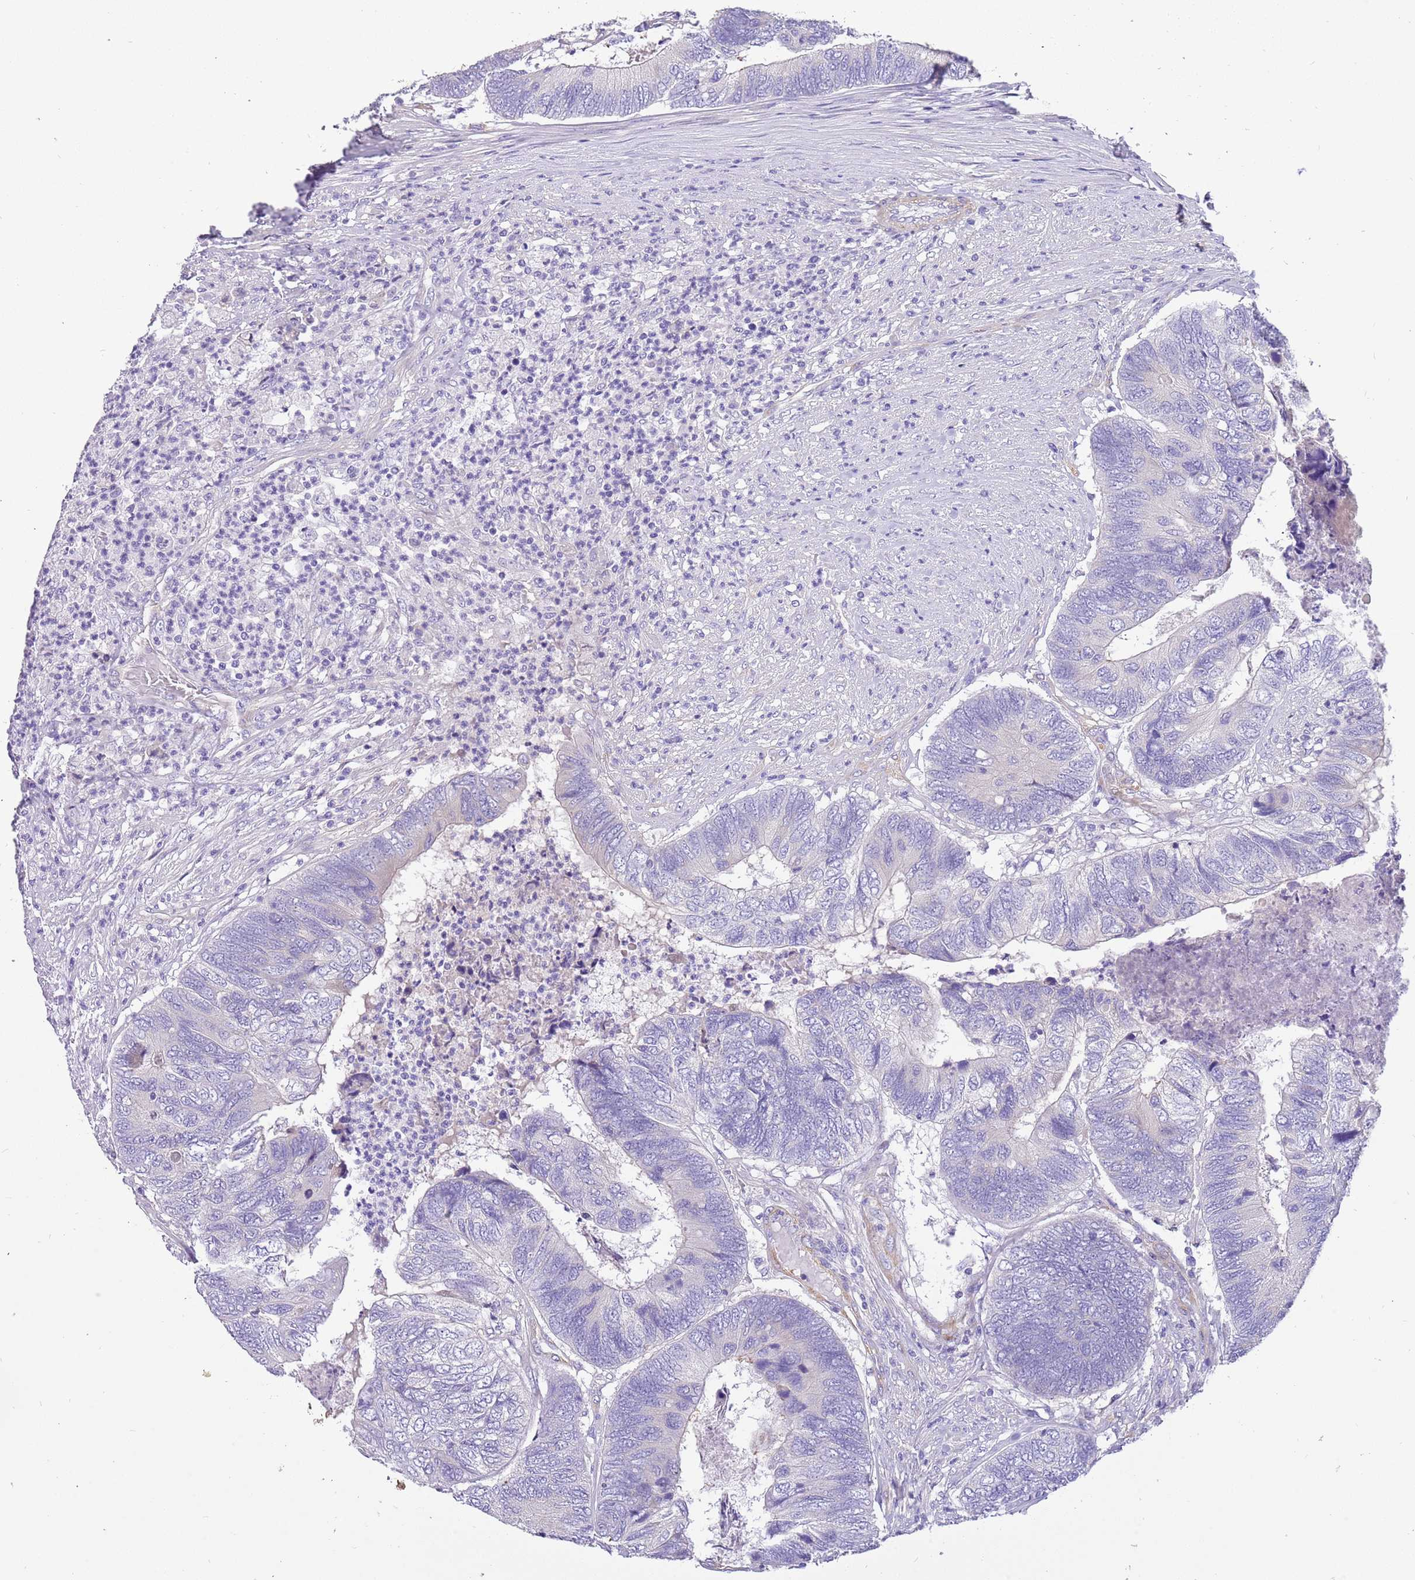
{"staining": {"intensity": "negative", "quantity": "none", "location": "none"}, "tissue": "colorectal cancer", "cell_type": "Tumor cells", "image_type": "cancer", "snomed": [{"axis": "morphology", "description": "Adenocarcinoma, NOS"}, {"axis": "topography", "description": "Colon"}], "caption": "Colorectal adenocarcinoma was stained to show a protein in brown. There is no significant positivity in tumor cells.", "gene": "SERINC3", "patient": {"sex": "female", "age": 67}}